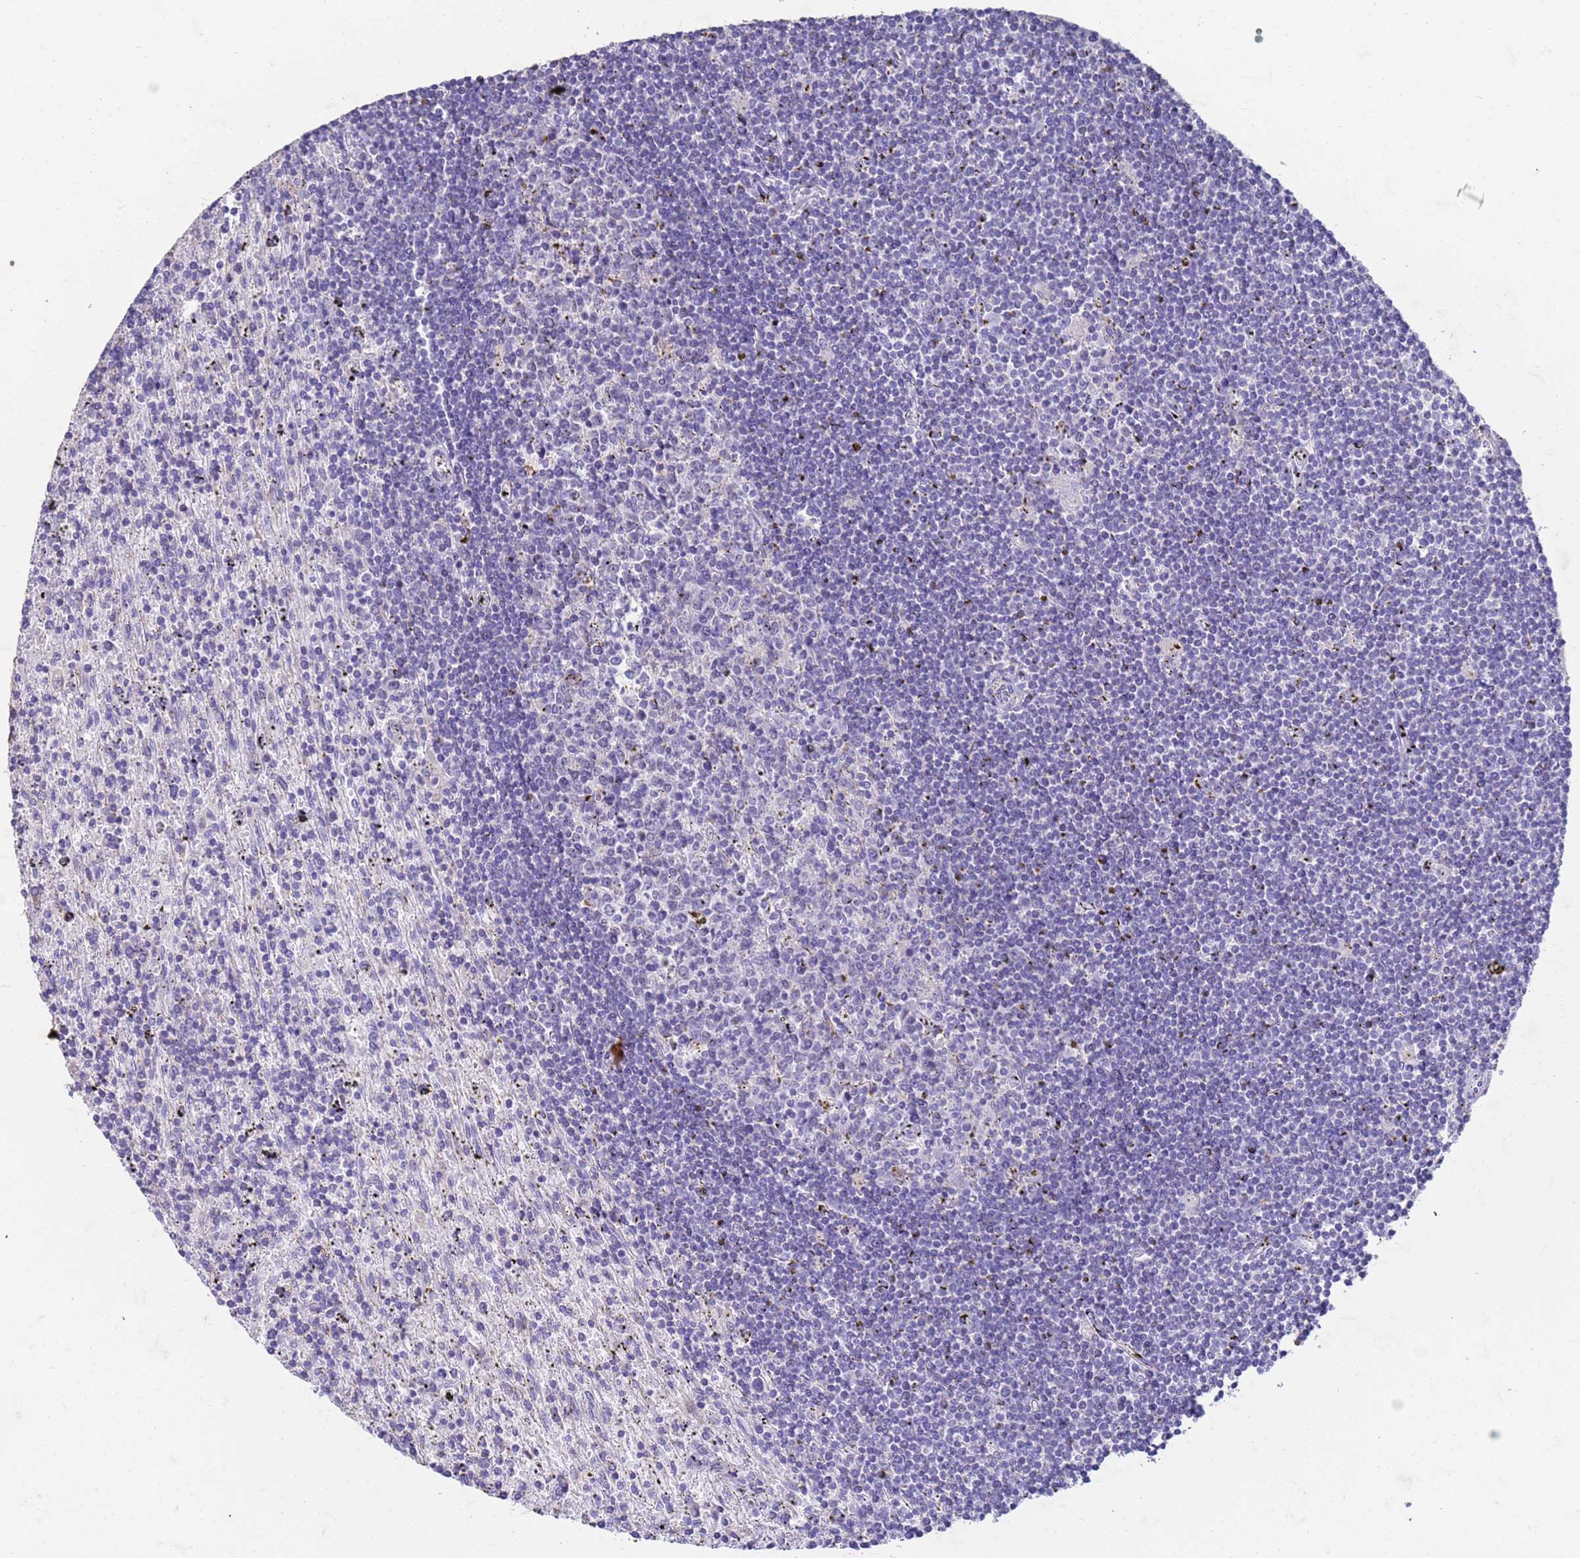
{"staining": {"intensity": "negative", "quantity": "none", "location": "none"}, "tissue": "lymphoma", "cell_type": "Tumor cells", "image_type": "cancer", "snomed": [{"axis": "morphology", "description": "Malignant lymphoma, non-Hodgkin's type, Low grade"}, {"axis": "topography", "description": "Spleen"}], "caption": "This is an IHC image of lymphoma. There is no staining in tumor cells.", "gene": "SLC25A15", "patient": {"sex": "male", "age": 76}}